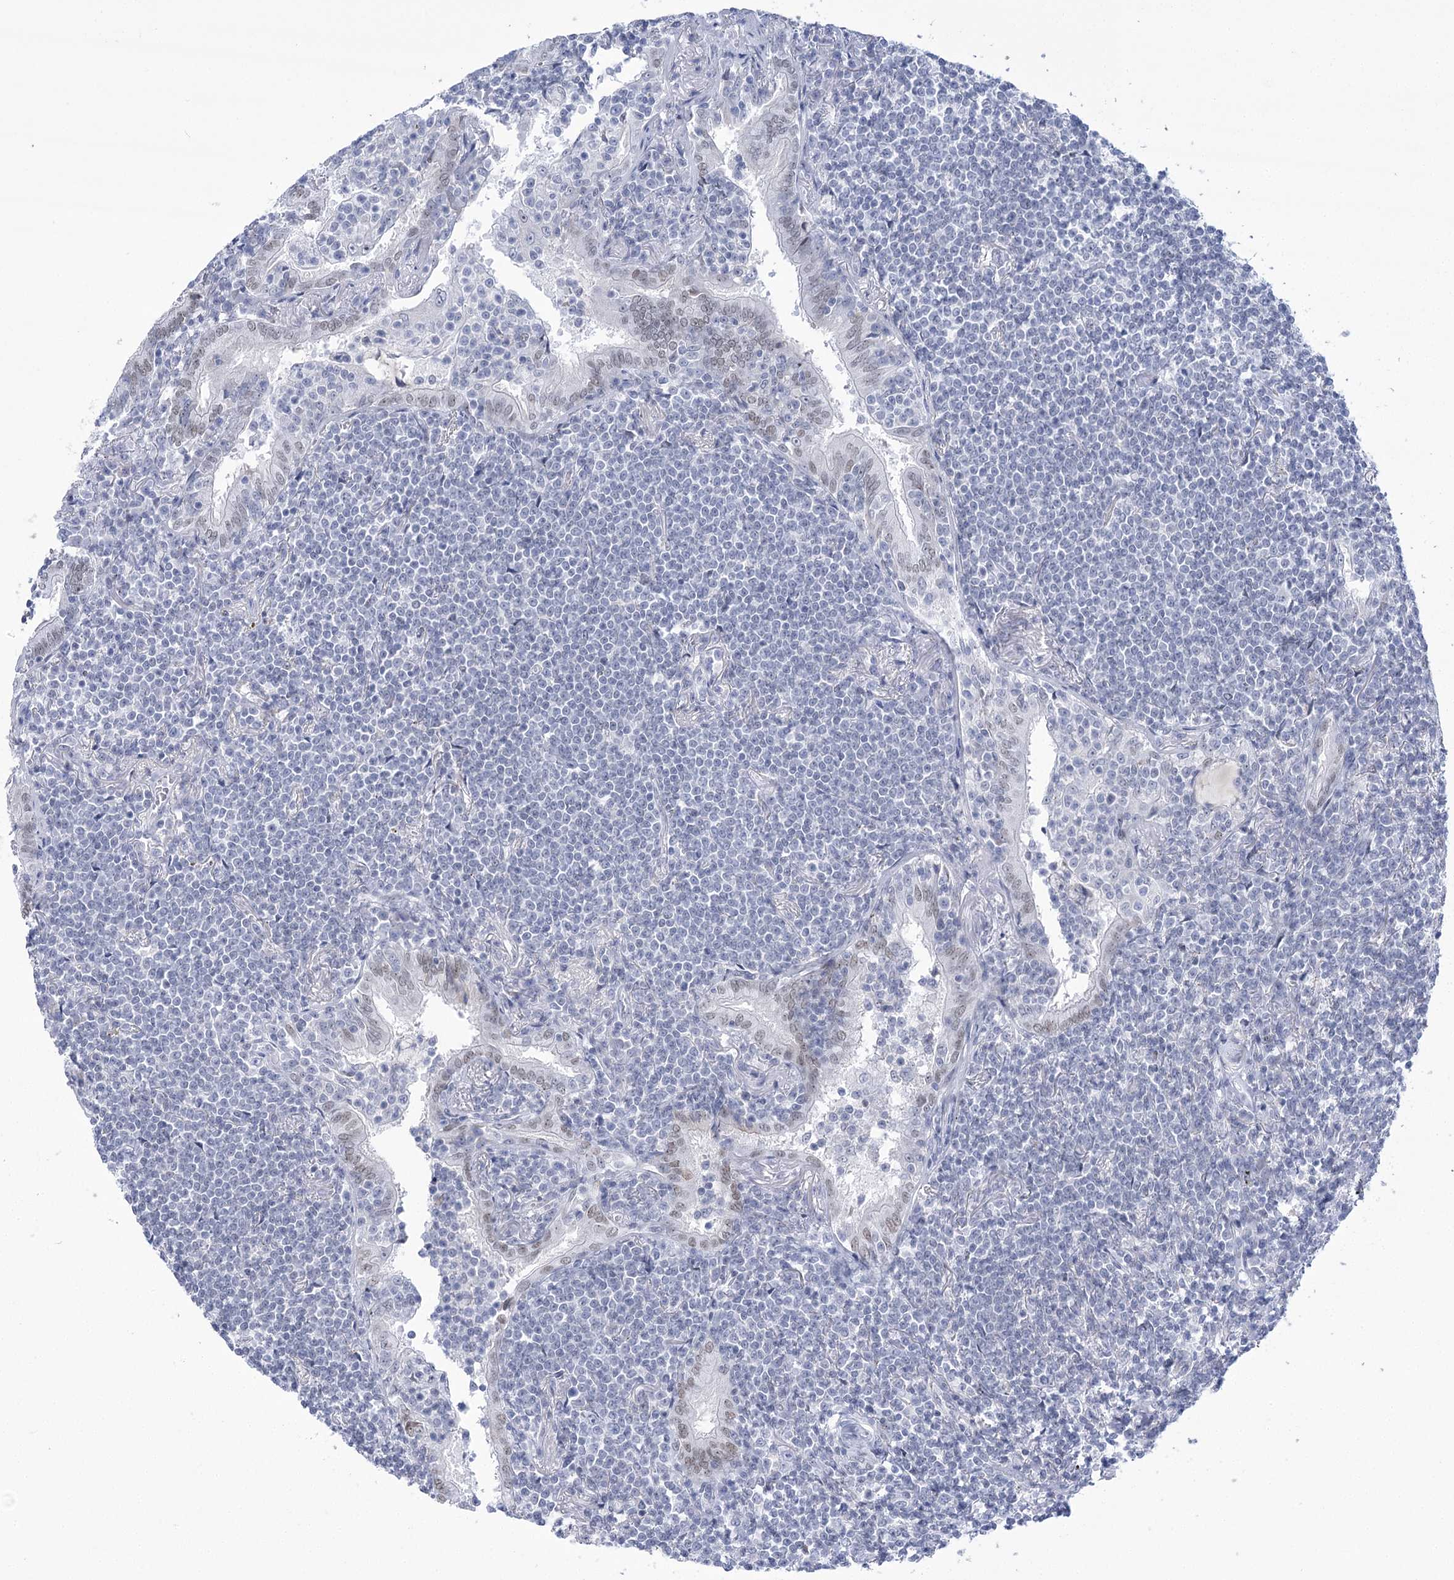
{"staining": {"intensity": "negative", "quantity": "none", "location": "none"}, "tissue": "lymphoma", "cell_type": "Tumor cells", "image_type": "cancer", "snomed": [{"axis": "morphology", "description": "Malignant lymphoma, non-Hodgkin's type, Low grade"}, {"axis": "topography", "description": "Lung"}], "caption": "Image shows no protein positivity in tumor cells of malignant lymphoma, non-Hodgkin's type (low-grade) tissue. Brightfield microscopy of immunohistochemistry (IHC) stained with DAB (3,3'-diaminobenzidine) (brown) and hematoxylin (blue), captured at high magnification.", "gene": "HORMAD1", "patient": {"sex": "female", "age": 71}}